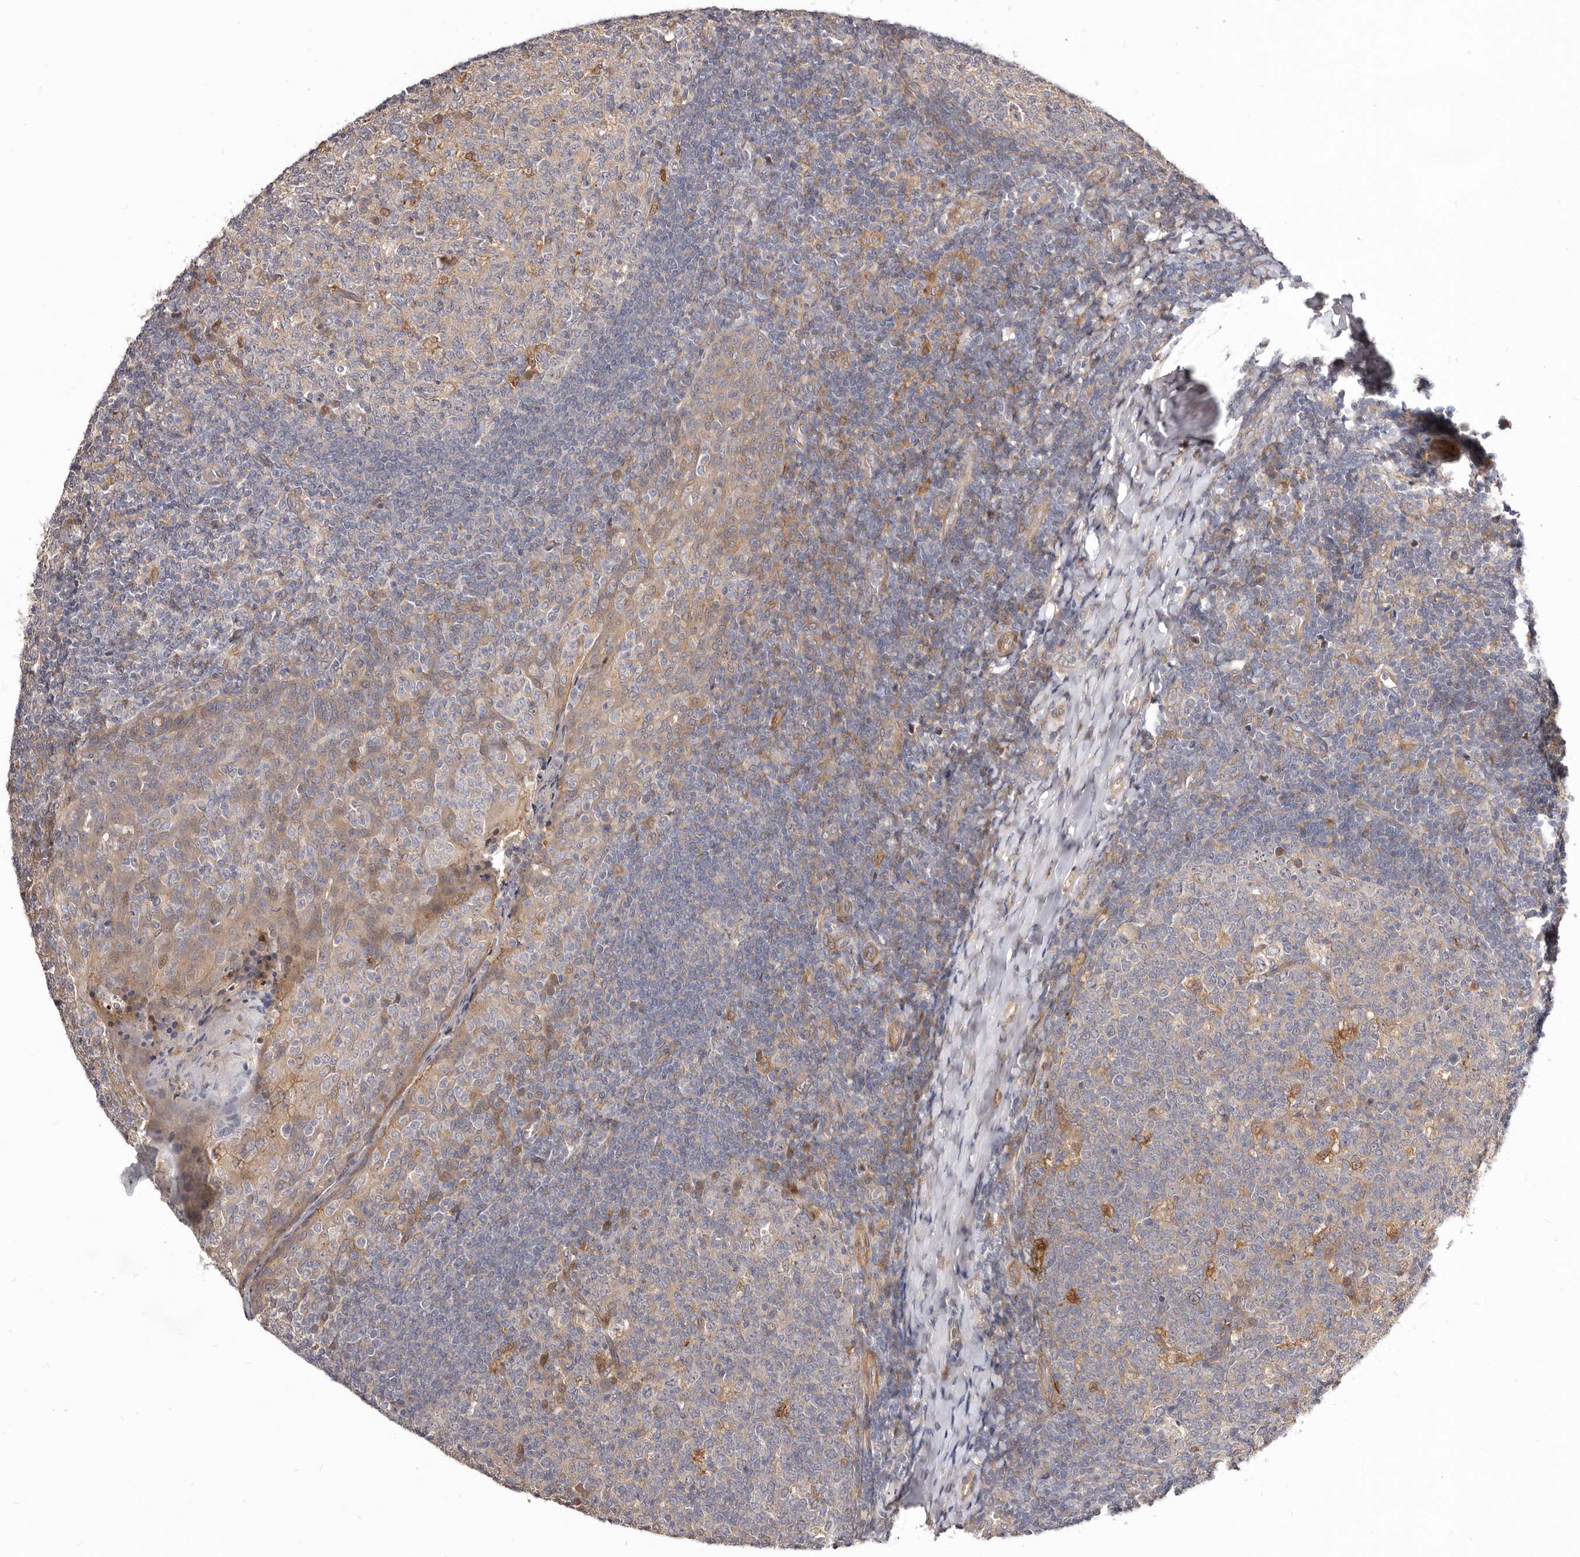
{"staining": {"intensity": "moderate", "quantity": "<25%", "location": "cytoplasmic/membranous,nuclear"}, "tissue": "tonsil", "cell_type": "Germinal center cells", "image_type": "normal", "snomed": [{"axis": "morphology", "description": "Normal tissue, NOS"}, {"axis": "topography", "description": "Tonsil"}], "caption": "DAB (3,3'-diaminobenzidine) immunohistochemical staining of normal tonsil reveals moderate cytoplasmic/membranous,nuclear protein staining in about <25% of germinal center cells.", "gene": "GPATCH4", "patient": {"sex": "female", "age": 19}}